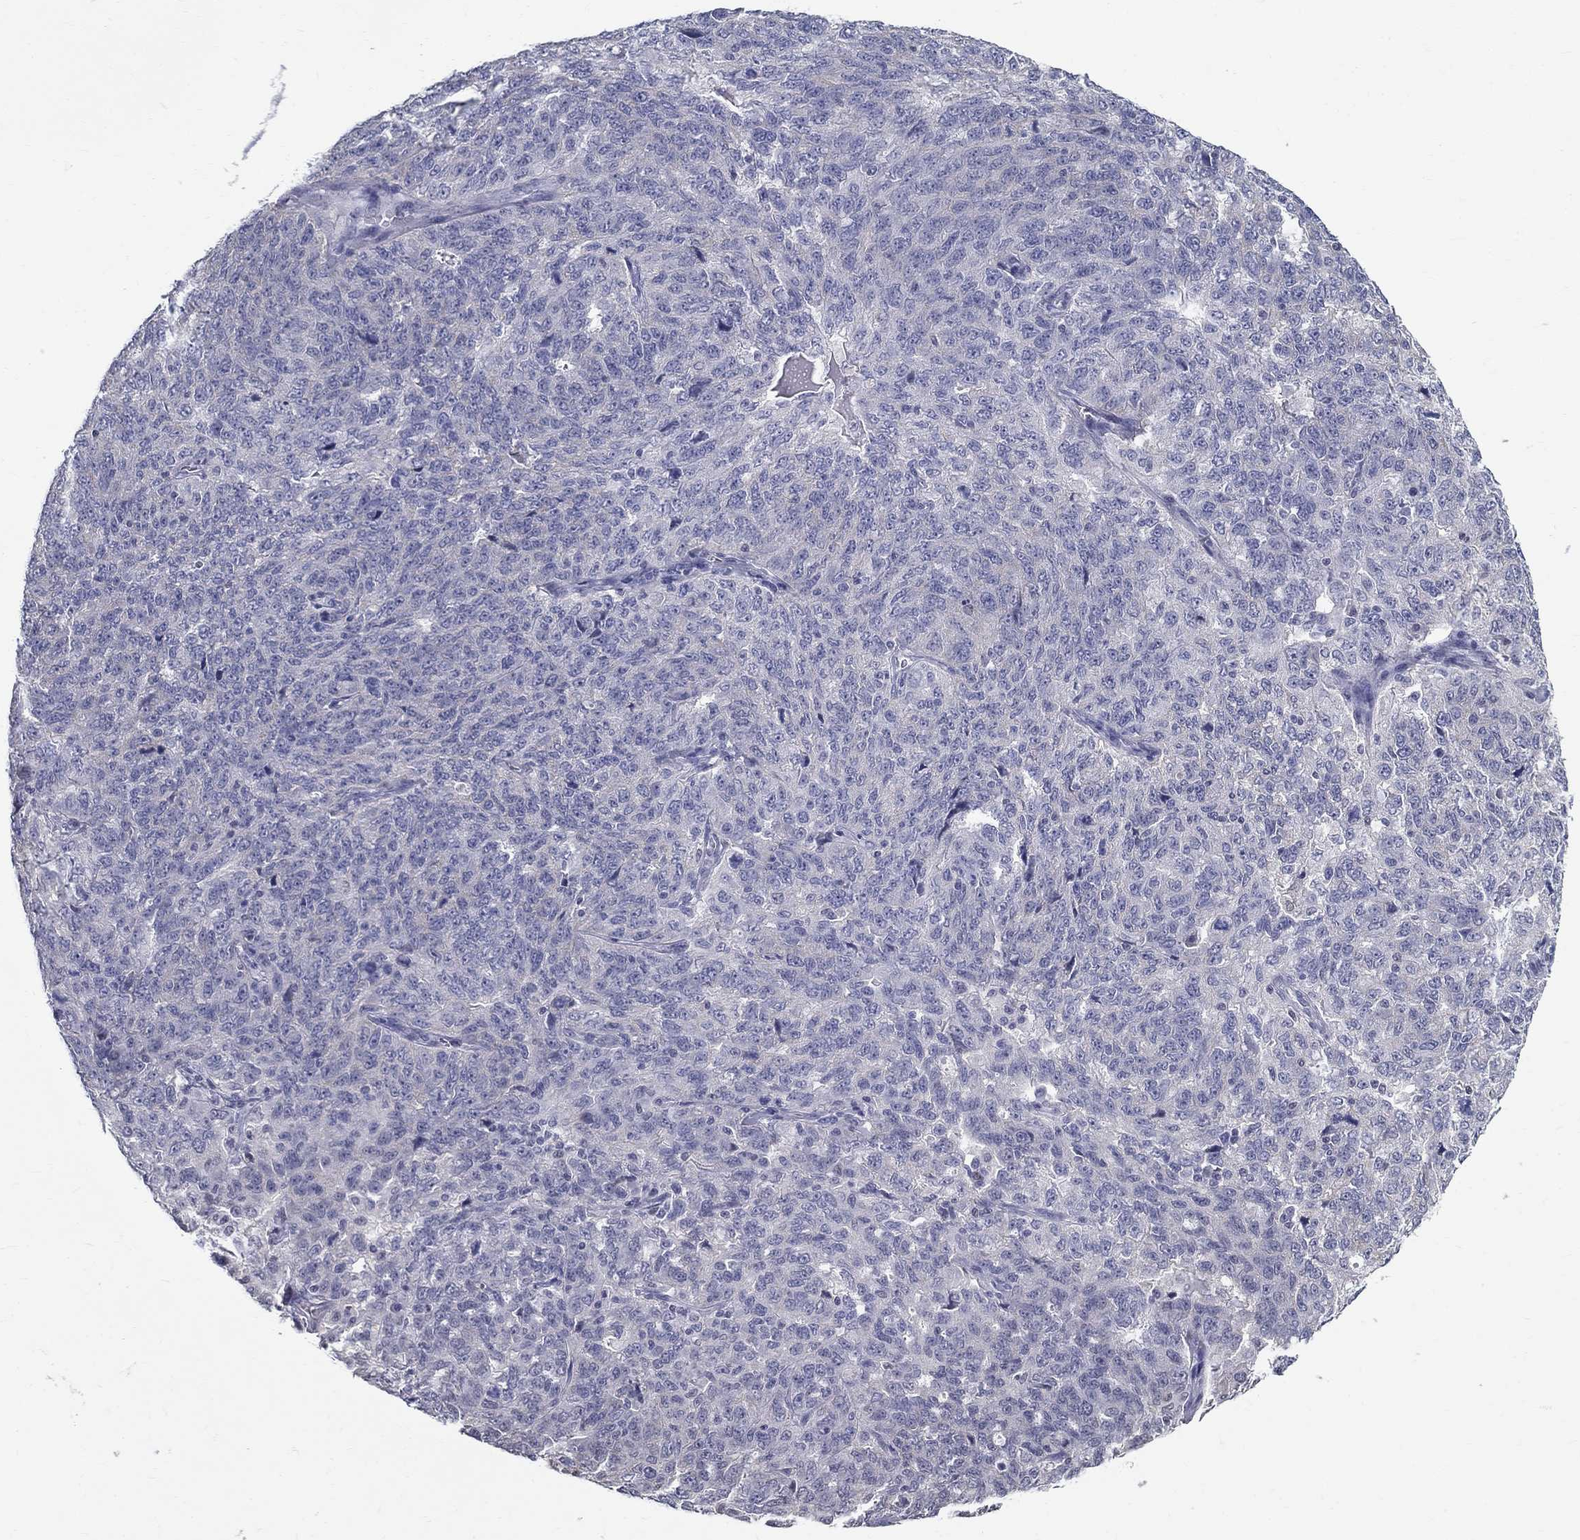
{"staining": {"intensity": "negative", "quantity": "none", "location": "none"}, "tissue": "ovarian cancer", "cell_type": "Tumor cells", "image_type": "cancer", "snomed": [{"axis": "morphology", "description": "Cystadenocarcinoma, serous, NOS"}, {"axis": "topography", "description": "Ovary"}], "caption": "Image shows no protein positivity in tumor cells of ovarian serous cystadenocarcinoma tissue.", "gene": "GUCA1A", "patient": {"sex": "female", "age": 71}}